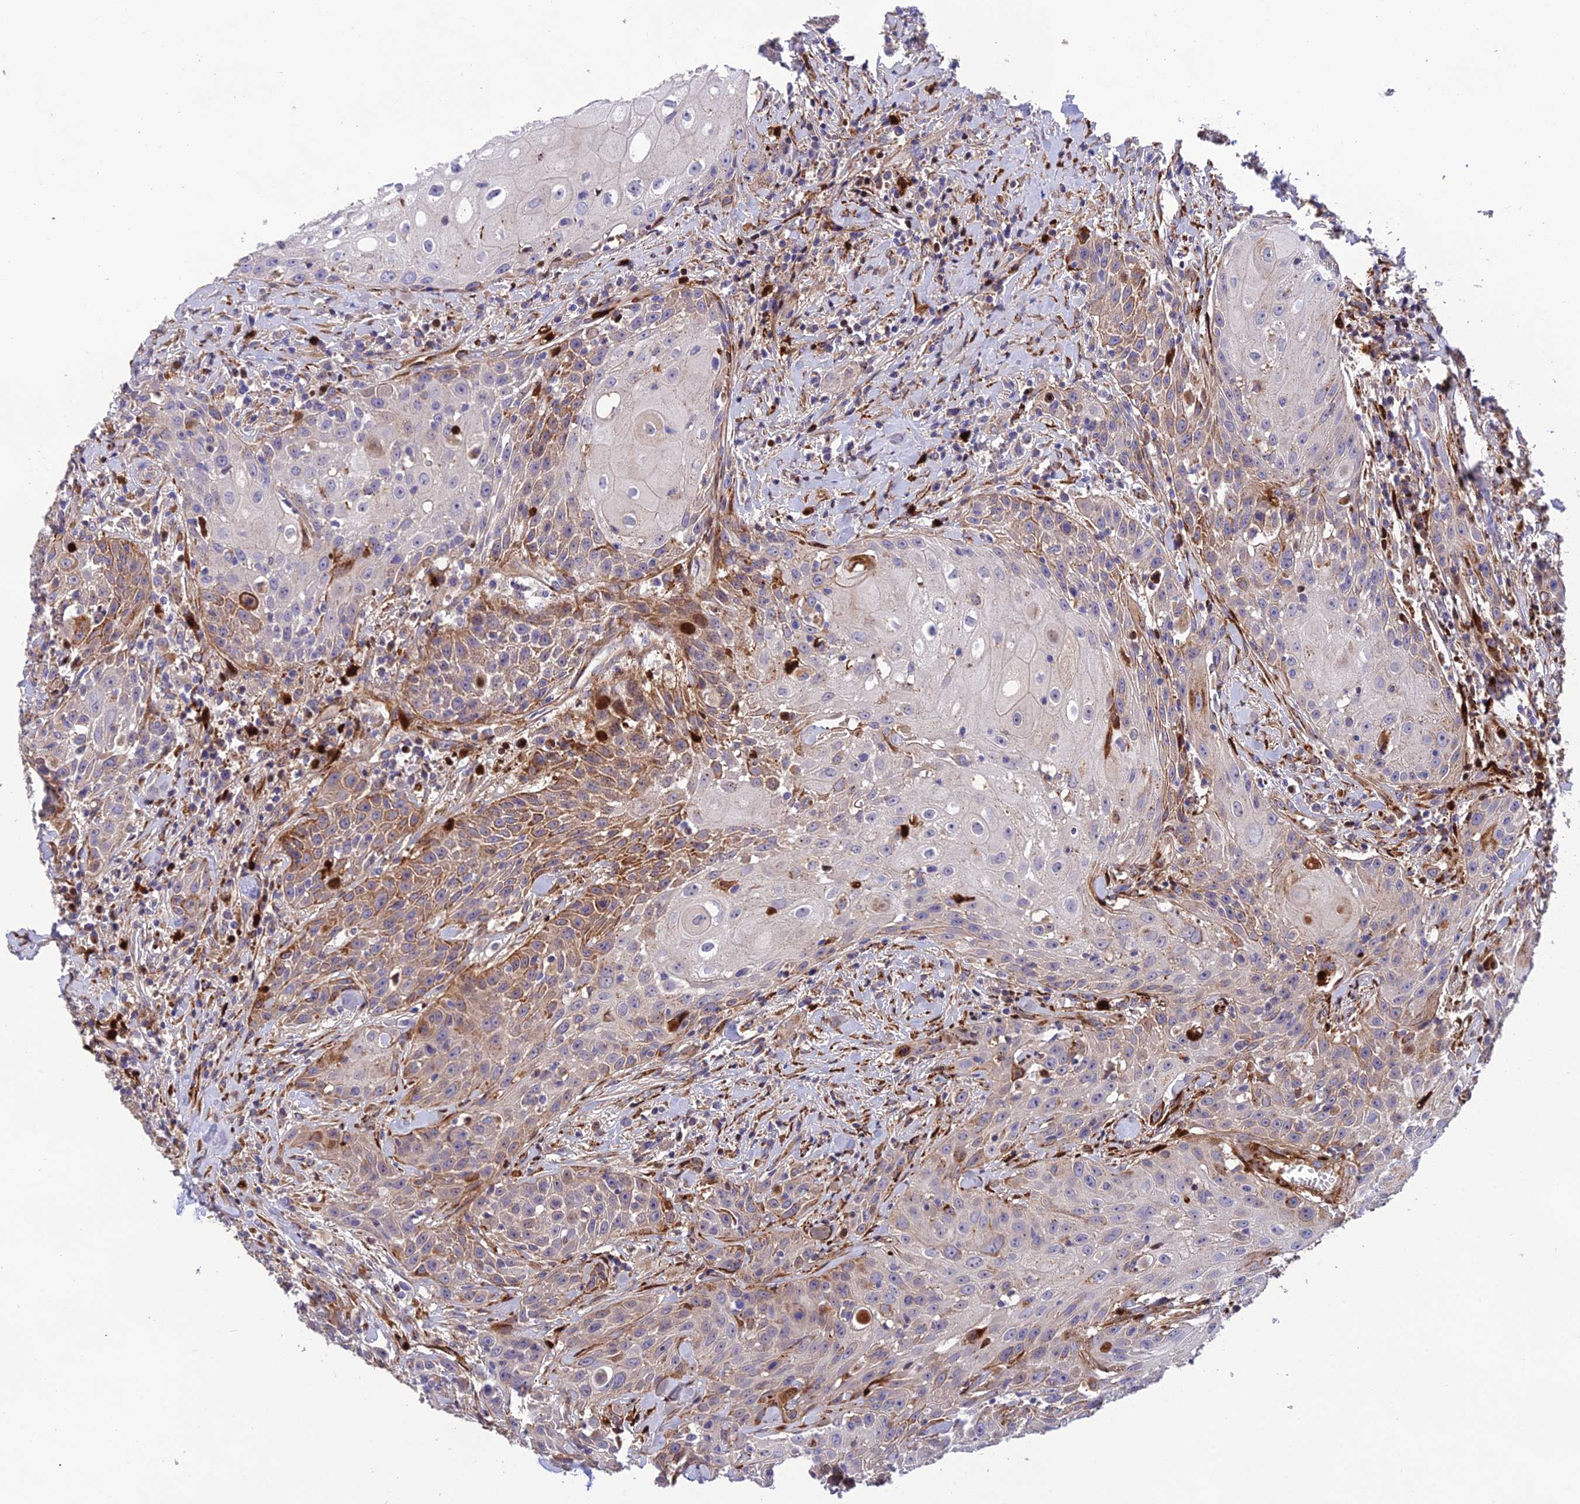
{"staining": {"intensity": "moderate", "quantity": "<25%", "location": "cytoplasmic/membranous"}, "tissue": "head and neck cancer", "cell_type": "Tumor cells", "image_type": "cancer", "snomed": [{"axis": "morphology", "description": "Squamous cell carcinoma, NOS"}, {"axis": "topography", "description": "Oral tissue"}, {"axis": "topography", "description": "Head-Neck"}], "caption": "Protein expression by immunohistochemistry exhibits moderate cytoplasmic/membranous staining in about <25% of tumor cells in head and neck cancer (squamous cell carcinoma).", "gene": "CPSF4L", "patient": {"sex": "female", "age": 82}}